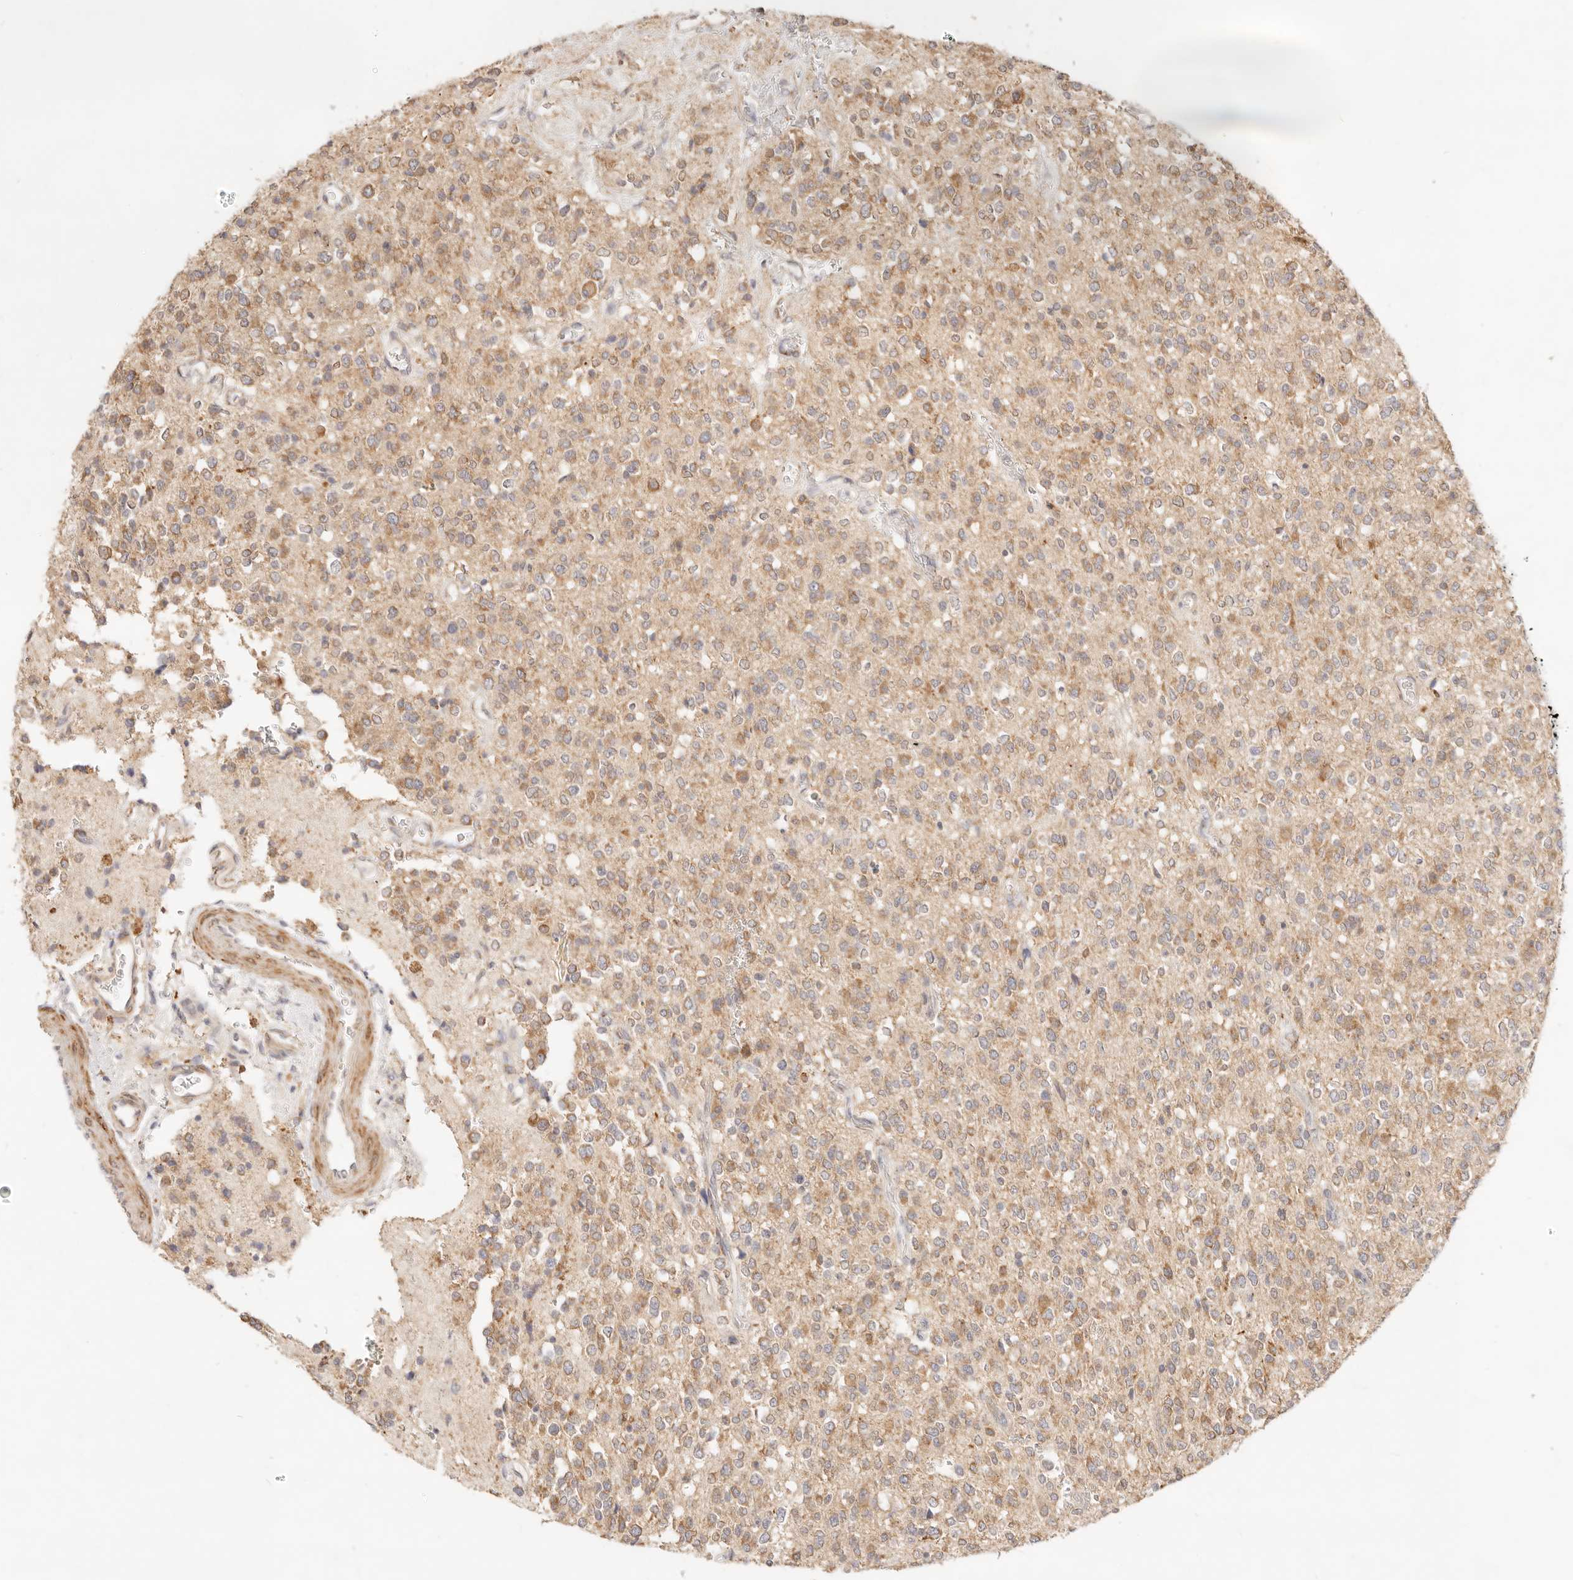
{"staining": {"intensity": "moderate", "quantity": ">75%", "location": "cytoplasmic/membranous"}, "tissue": "glioma", "cell_type": "Tumor cells", "image_type": "cancer", "snomed": [{"axis": "morphology", "description": "Glioma, malignant, High grade"}, {"axis": "topography", "description": "Brain"}], "caption": "About >75% of tumor cells in malignant high-grade glioma show moderate cytoplasmic/membranous protein expression as visualized by brown immunohistochemical staining.", "gene": "RUBCNL", "patient": {"sex": "male", "age": 34}}